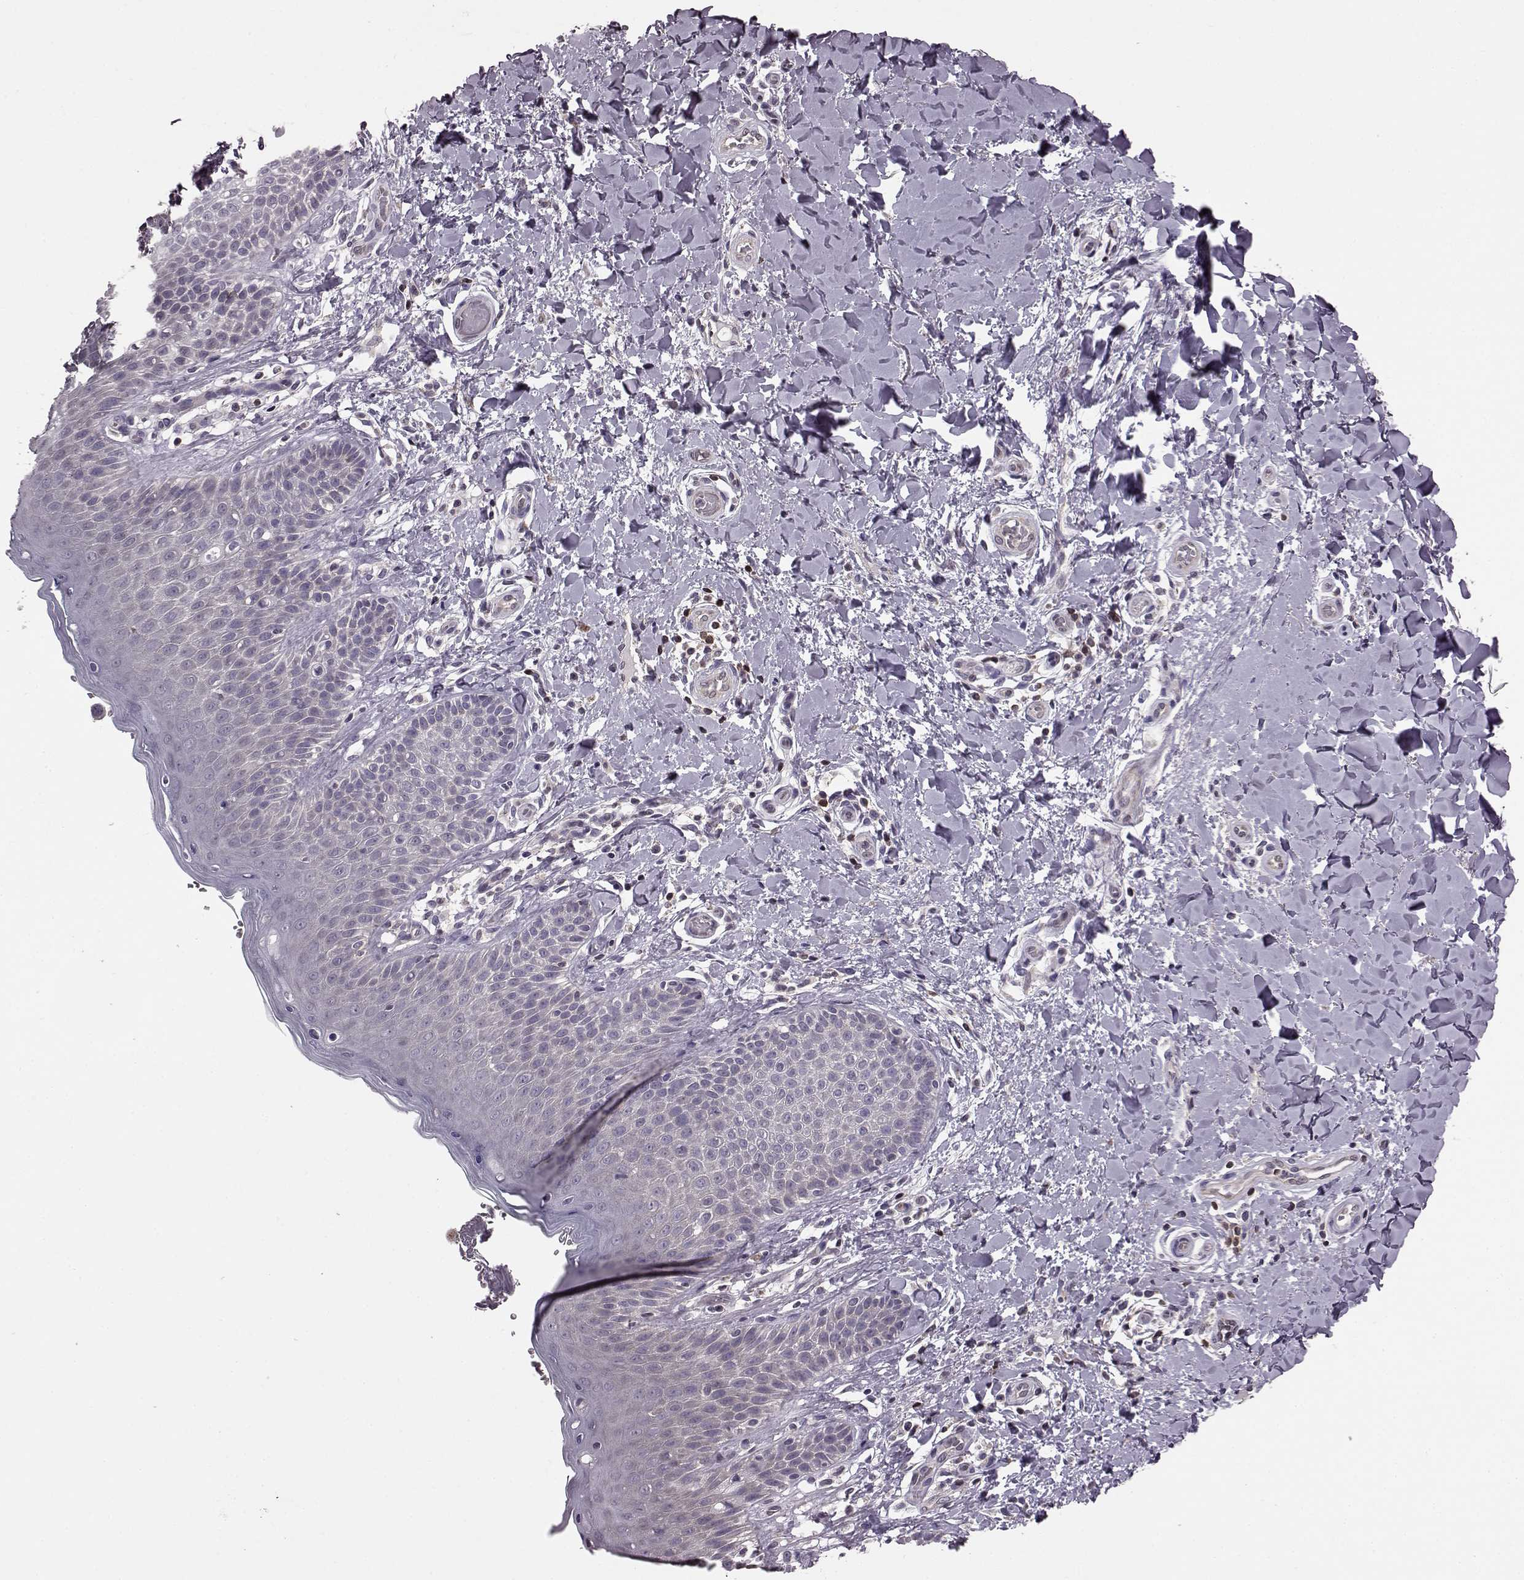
{"staining": {"intensity": "negative", "quantity": "none", "location": "none"}, "tissue": "skin", "cell_type": "Epidermal cells", "image_type": "normal", "snomed": [{"axis": "morphology", "description": "Normal tissue, NOS"}, {"axis": "topography", "description": "Anal"}], "caption": "Immunohistochemical staining of benign skin reveals no significant expression in epidermal cells. (DAB (3,3'-diaminobenzidine) IHC with hematoxylin counter stain).", "gene": "CDC42SE1", "patient": {"sex": "male", "age": 36}}